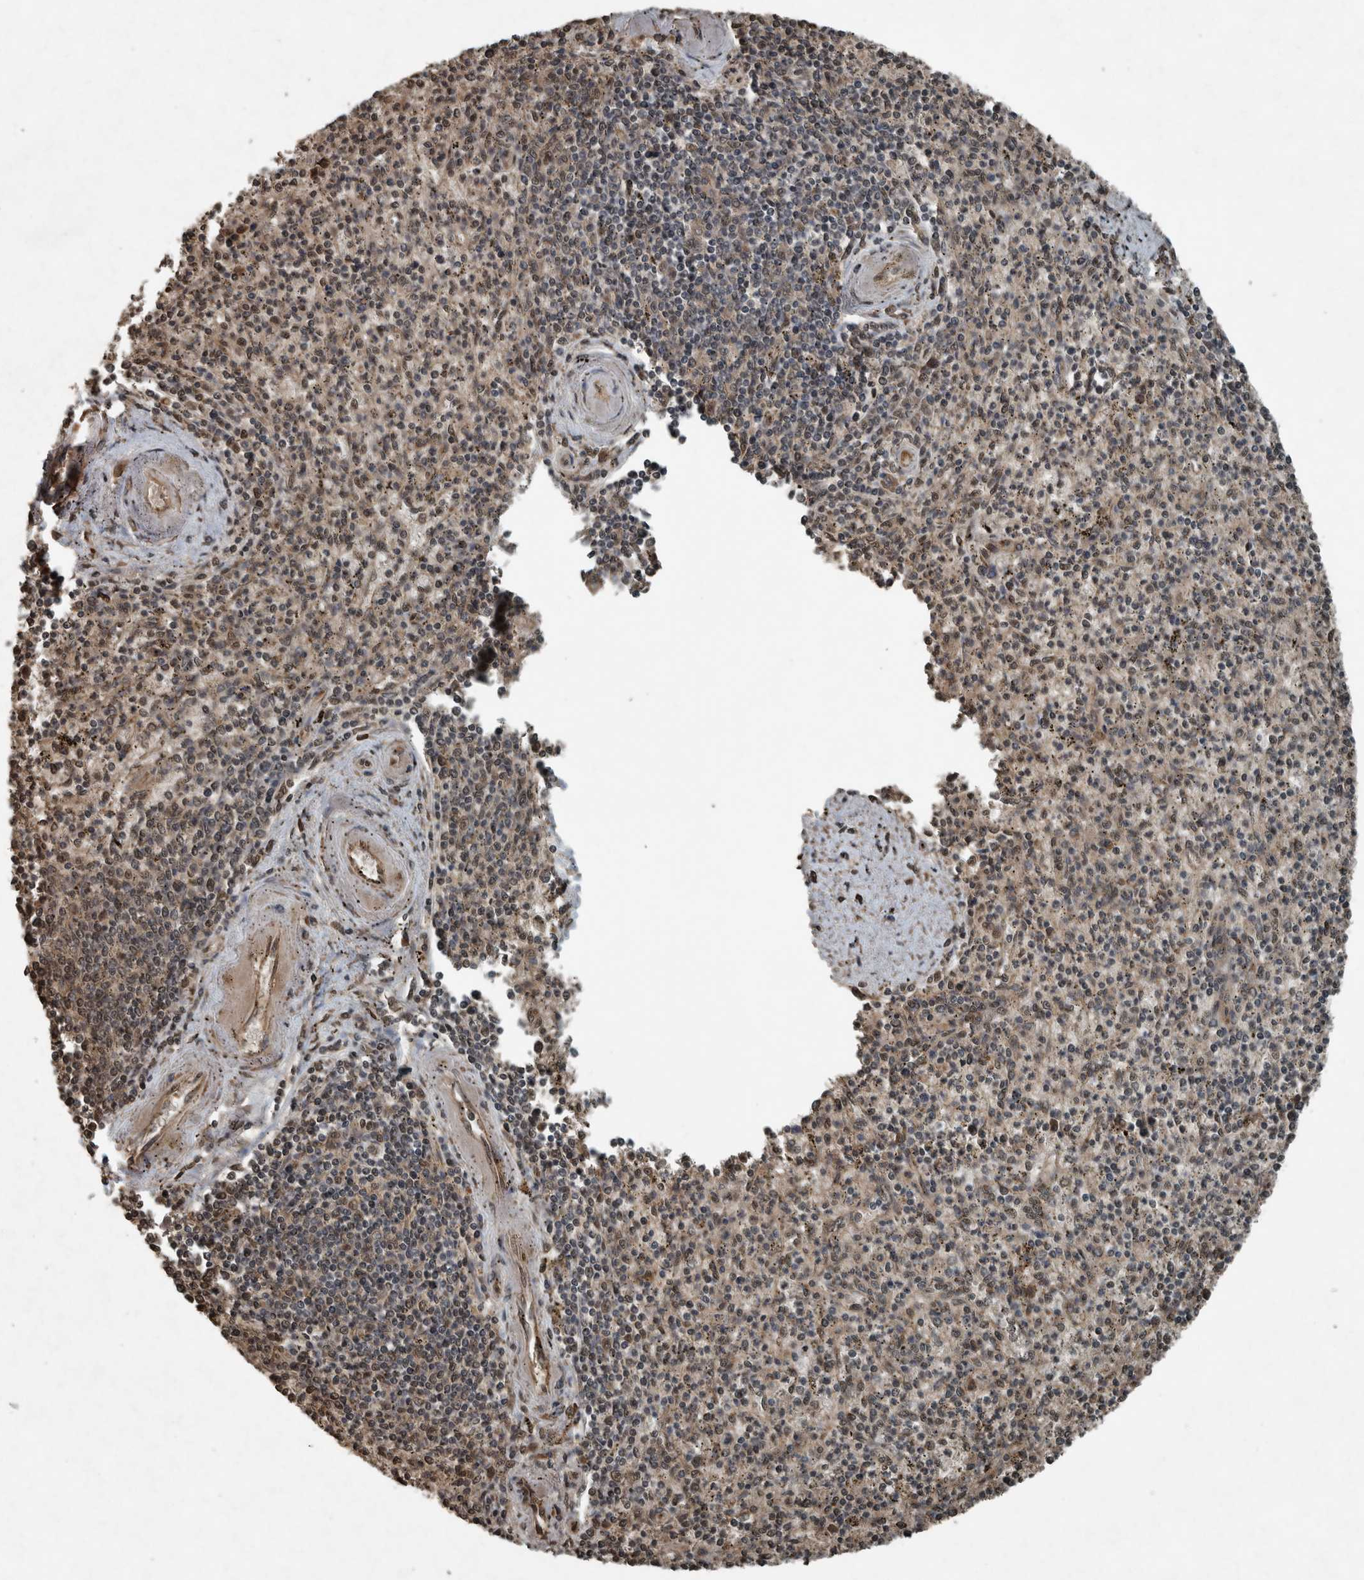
{"staining": {"intensity": "weak", "quantity": "25%-75%", "location": "cytoplasmic/membranous"}, "tissue": "spleen", "cell_type": "Cells in red pulp", "image_type": "normal", "snomed": [{"axis": "morphology", "description": "Normal tissue, NOS"}, {"axis": "topography", "description": "Spleen"}], "caption": "Protein staining reveals weak cytoplasmic/membranous staining in about 25%-75% of cells in red pulp in normal spleen.", "gene": "ARHGEF12", "patient": {"sex": "male", "age": 72}}